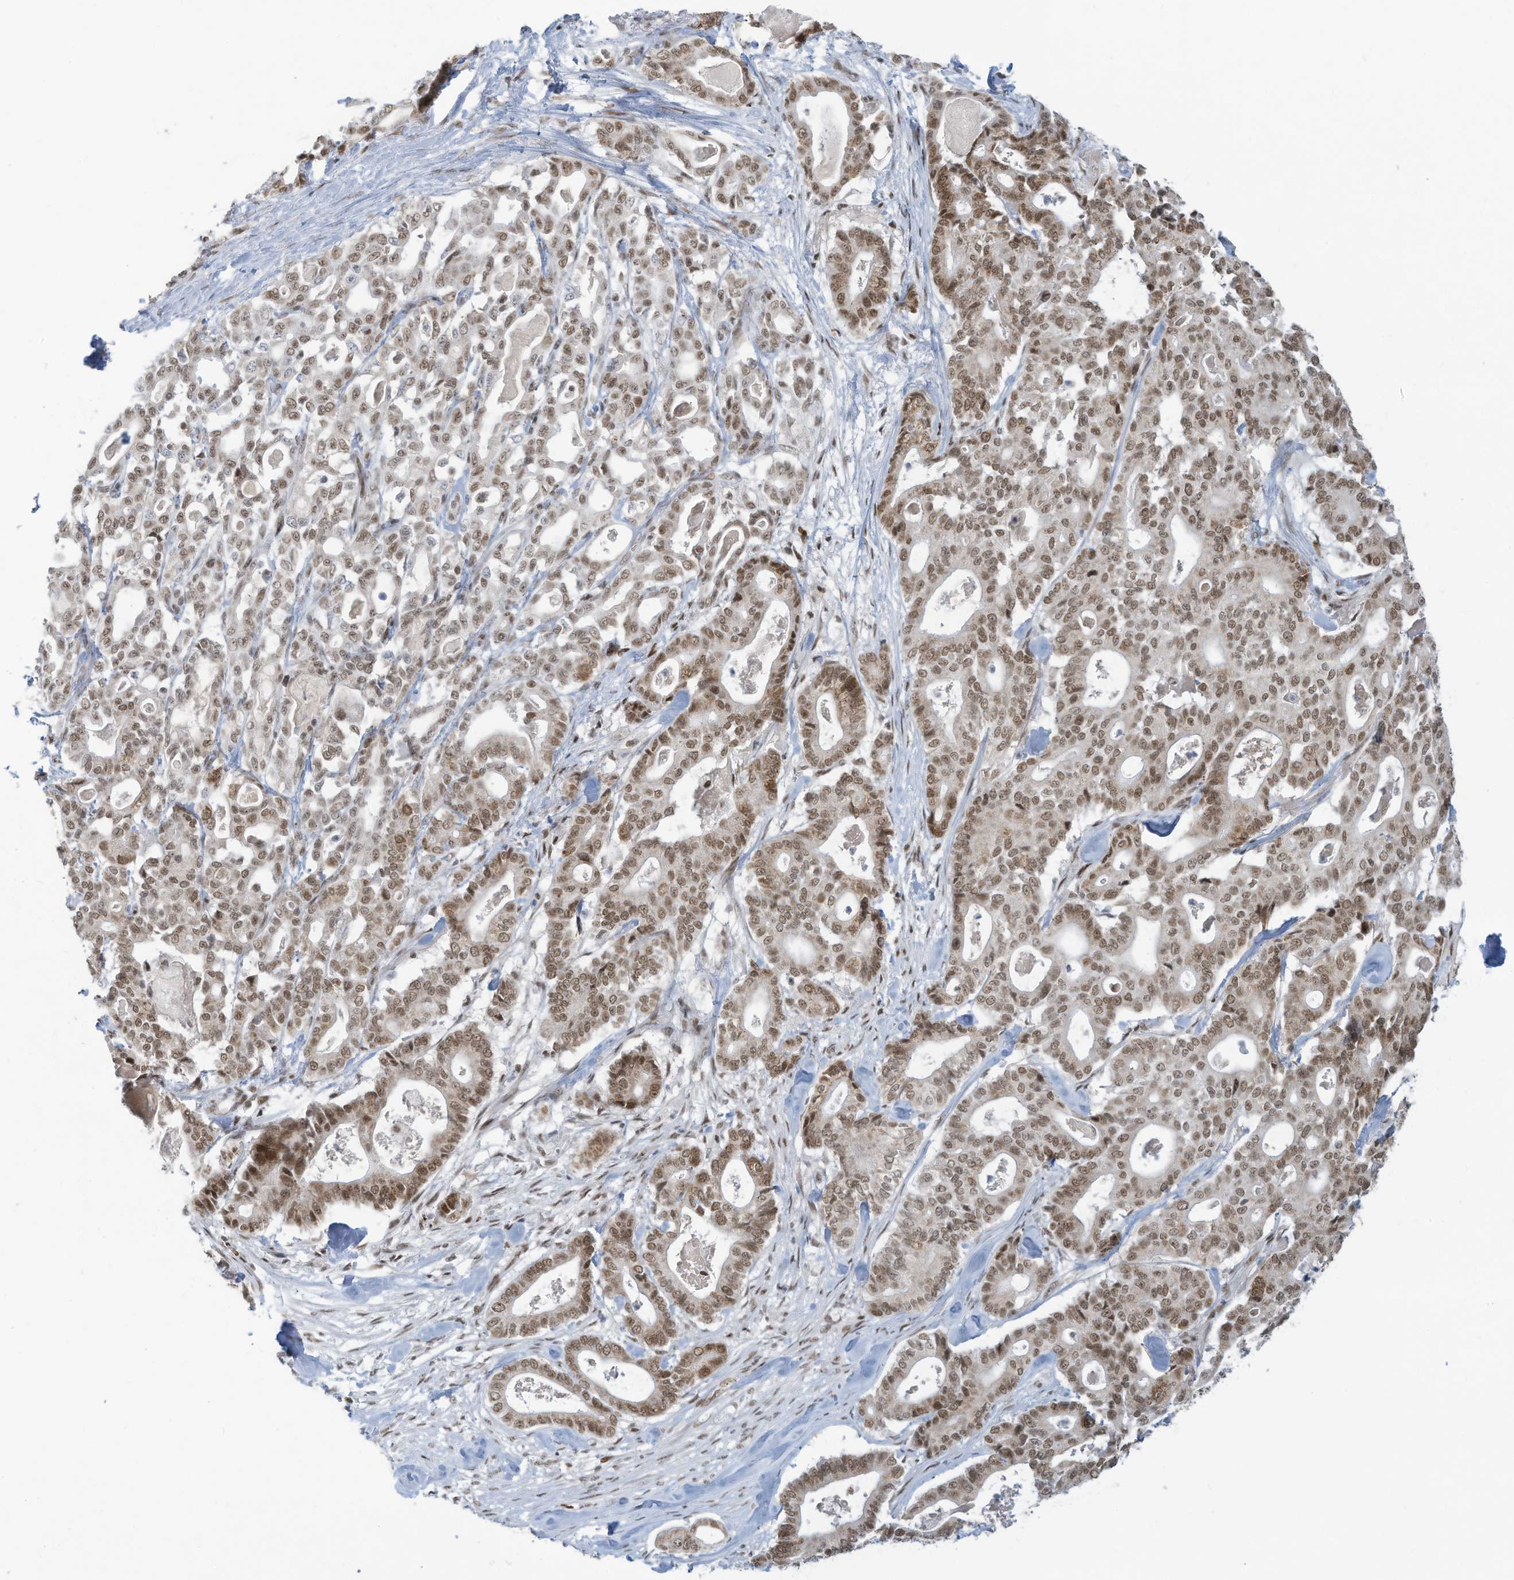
{"staining": {"intensity": "moderate", "quantity": ">75%", "location": "nuclear"}, "tissue": "pancreatic cancer", "cell_type": "Tumor cells", "image_type": "cancer", "snomed": [{"axis": "morphology", "description": "Adenocarcinoma, NOS"}, {"axis": "topography", "description": "Pancreas"}], "caption": "The image displays a brown stain indicating the presence of a protein in the nuclear of tumor cells in pancreatic cancer (adenocarcinoma).", "gene": "ECT2L", "patient": {"sex": "male", "age": 63}}